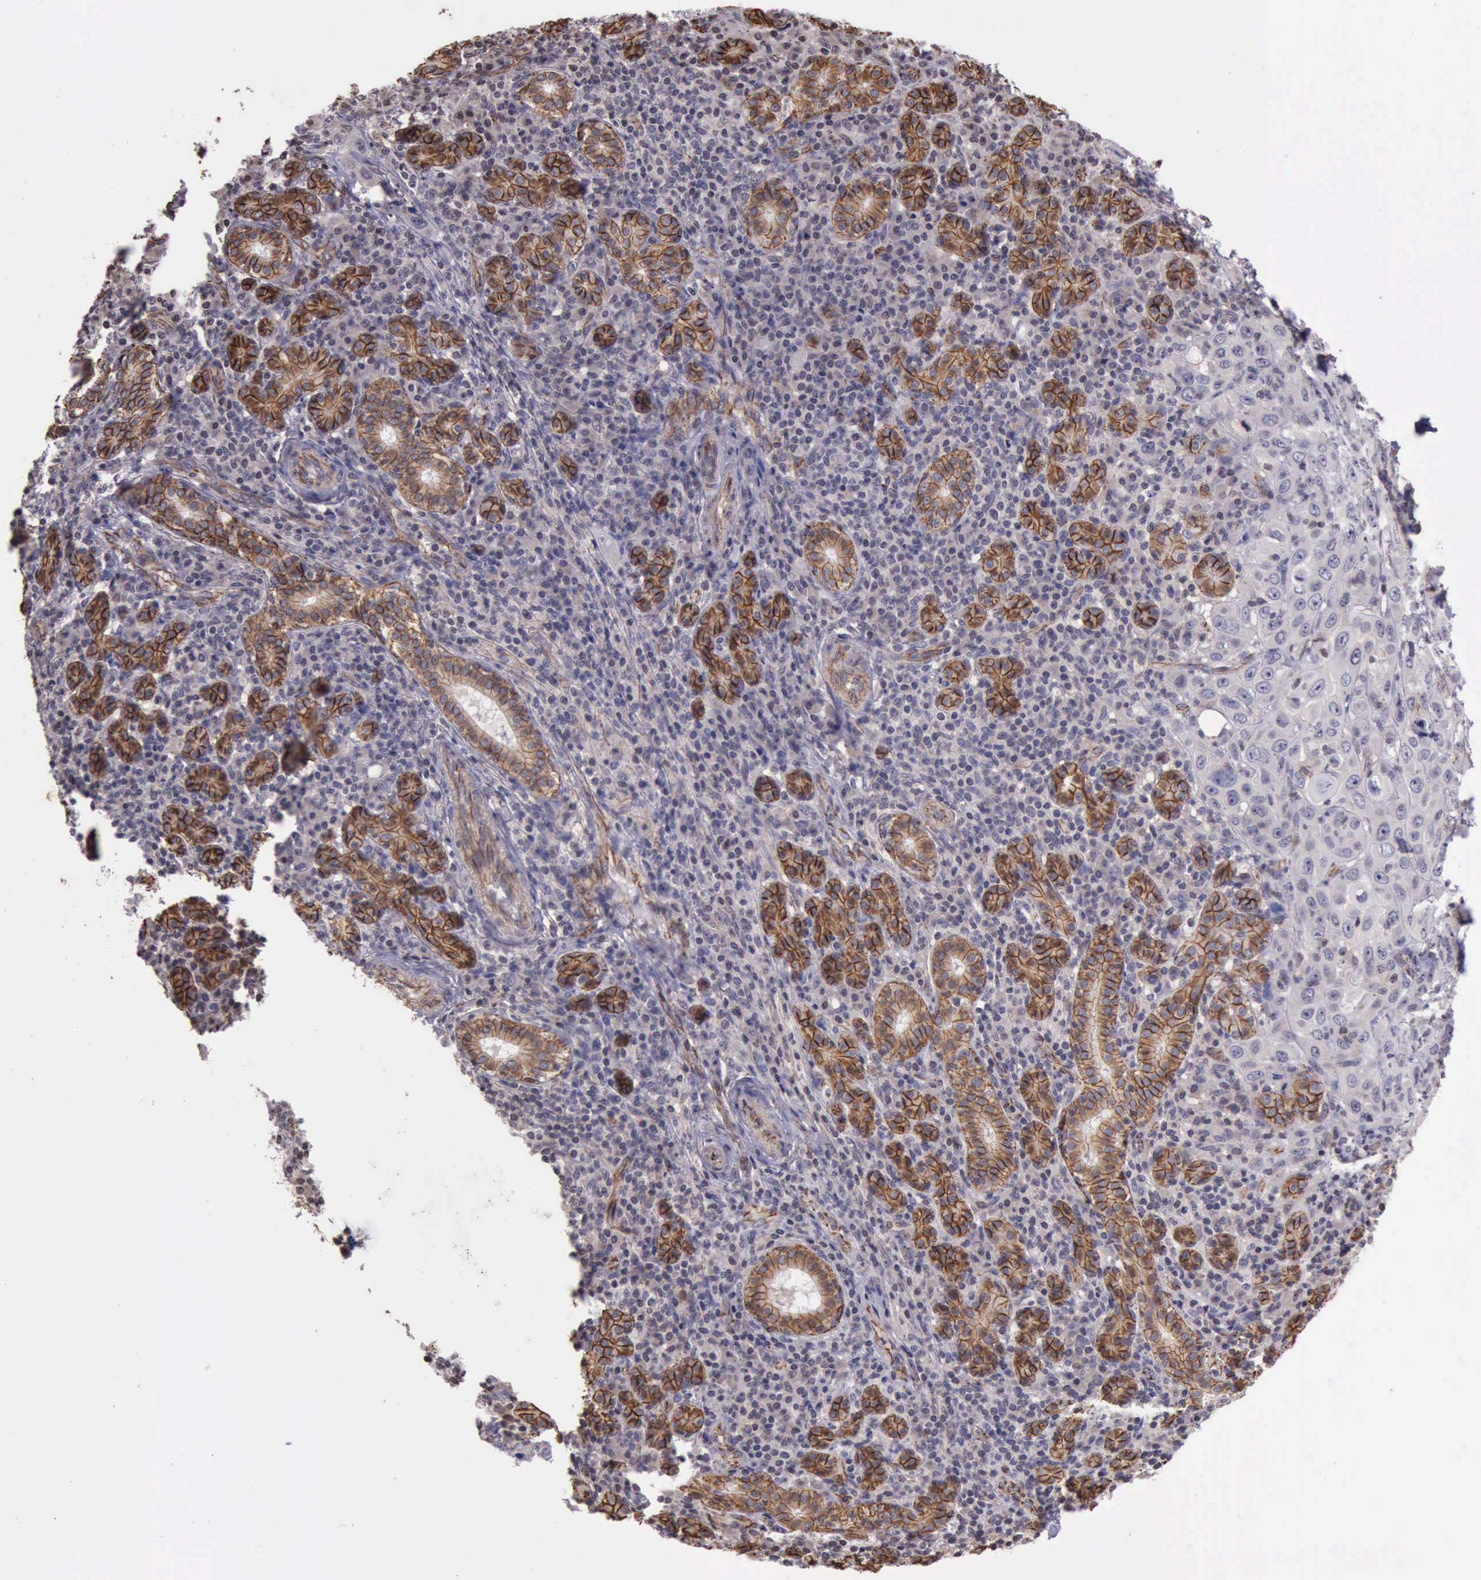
{"staining": {"intensity": "weak", "quantity": "<25%", "location": "cytoplasmic/membranous"}, "tissue": "skin cancer", "cell_type": "Tumor cells", "image_type": "cancer", "snomed": [{"axis": "morphology", "description": "Squamous cell carcinoma, NOS"}, {"axis": "topography", "description": "Skin"}], "caption": "High power microscopy histopathology image of an IHC histopathology image of skin cancer, revealing no significant staining in tumor cells.", "gene": "CTNNB1", "patient": {"sex": "male", "age": 84}}